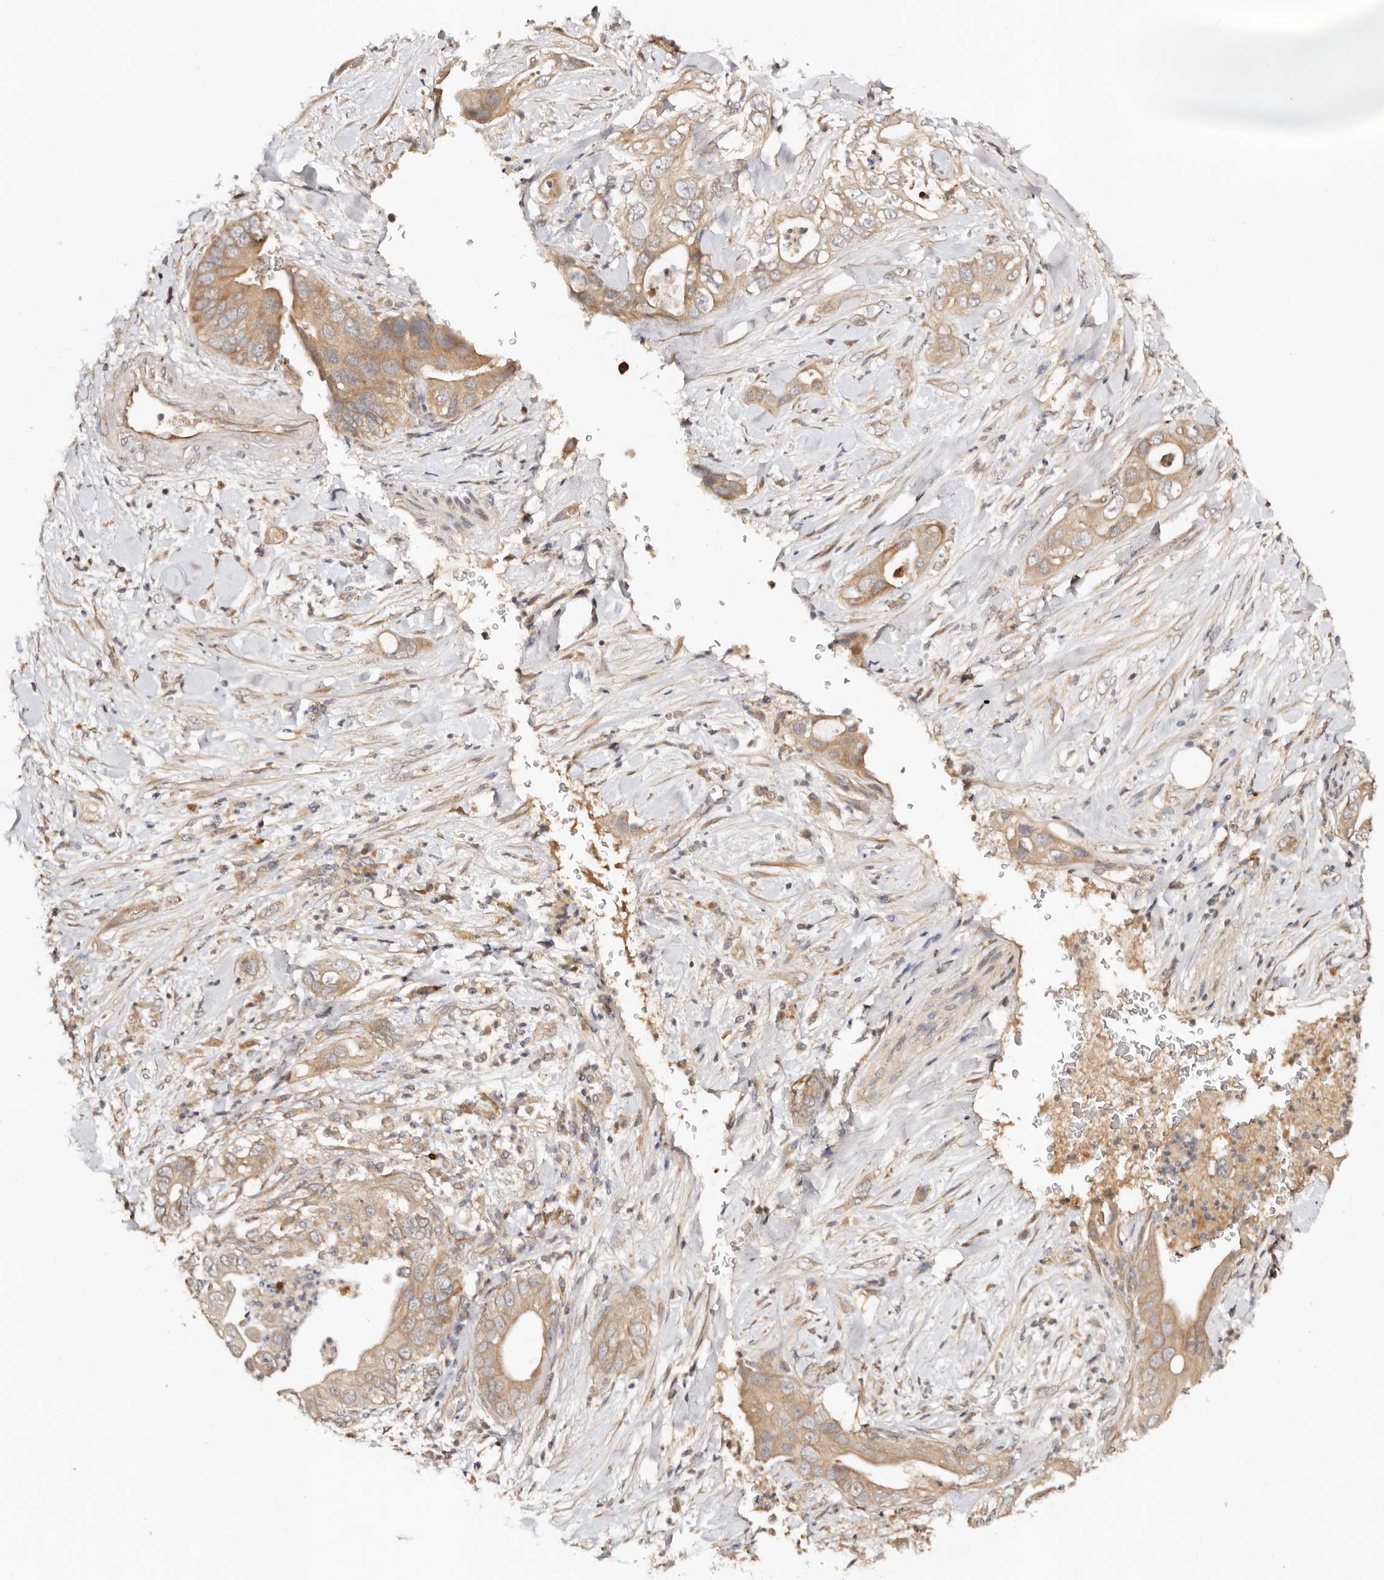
{"staining": {"intensity": "moderate", "quantity": ">75%", "location": "cytoplasmic/membranous"}, "tissue": "pancreatic cancer", "cell_type": "Tumor cells", "image_type": "cancer", "snomed": [{"axis": "morphology", "description": "Adenocarcinoma, NOS"}, {"axis": "topography", "description": "Pancreas"}], "caption": "Moderate cytoplasmic/membranous expression is identified in approximately >75% of tumor cells in adenocarcinoma (pancreatic).", "gene": "DENND11", "patient": {"sex": "female", "age": 78}}